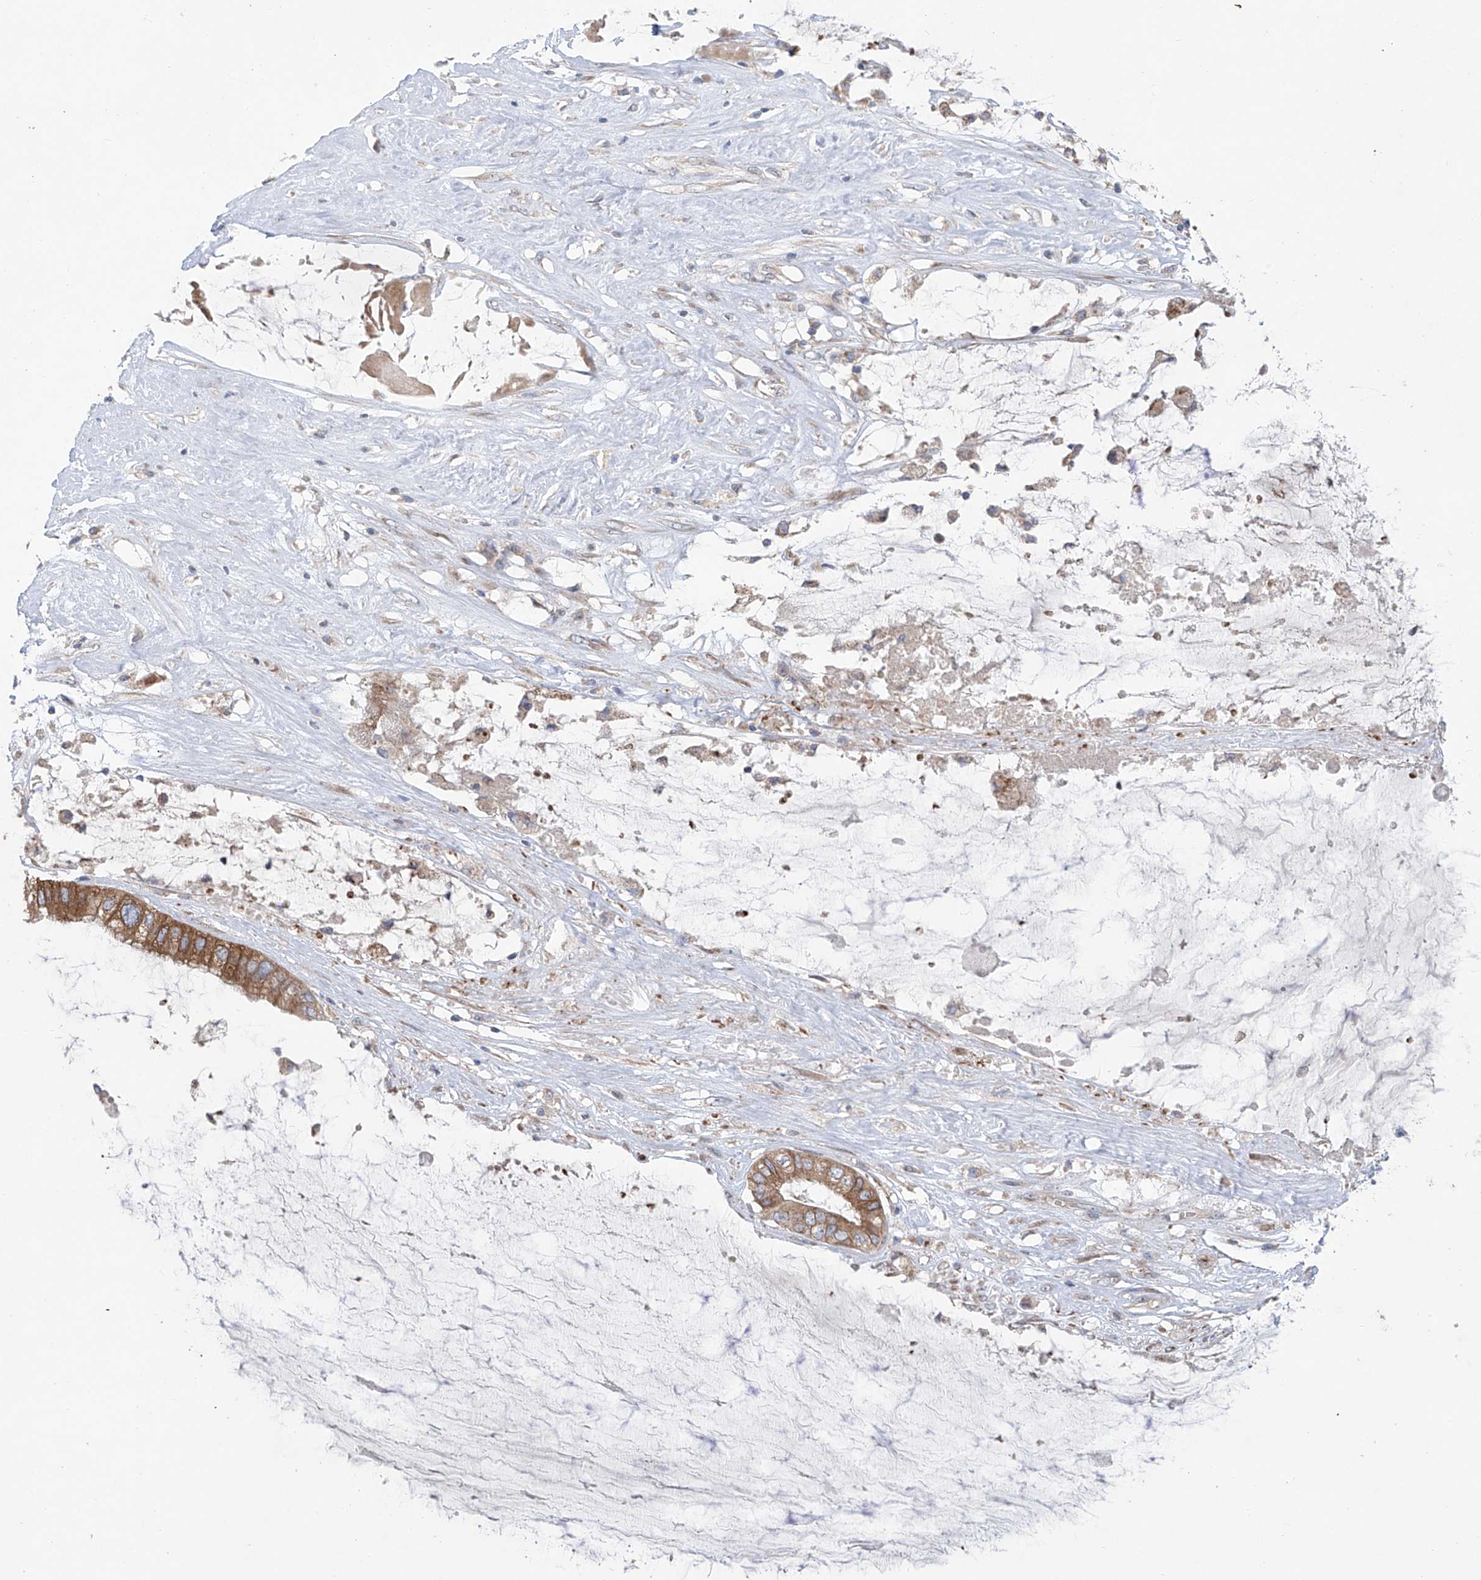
{"staining": {"intensity": "strong", "quantity": ">75%", "location": "cytoplasmic/membranous"}, "tissue": "ovarian cancer", "cell_type": "Tumor cells", "image_type": "cancer", "snomed": [{"axis": "morphology", "description": "Cystadenocarcinoma, mucinous, NOS"}, {"axis": "topography", "description": "Ovary"}], "caption": "The photomicrograph displays a brown stain indicating the presence of a protein in the cytoplasmic/membranous of tumor cells in ovarian cancer.", "gene": "KLC4", "patient": {"sex": "female", "age": 80}}